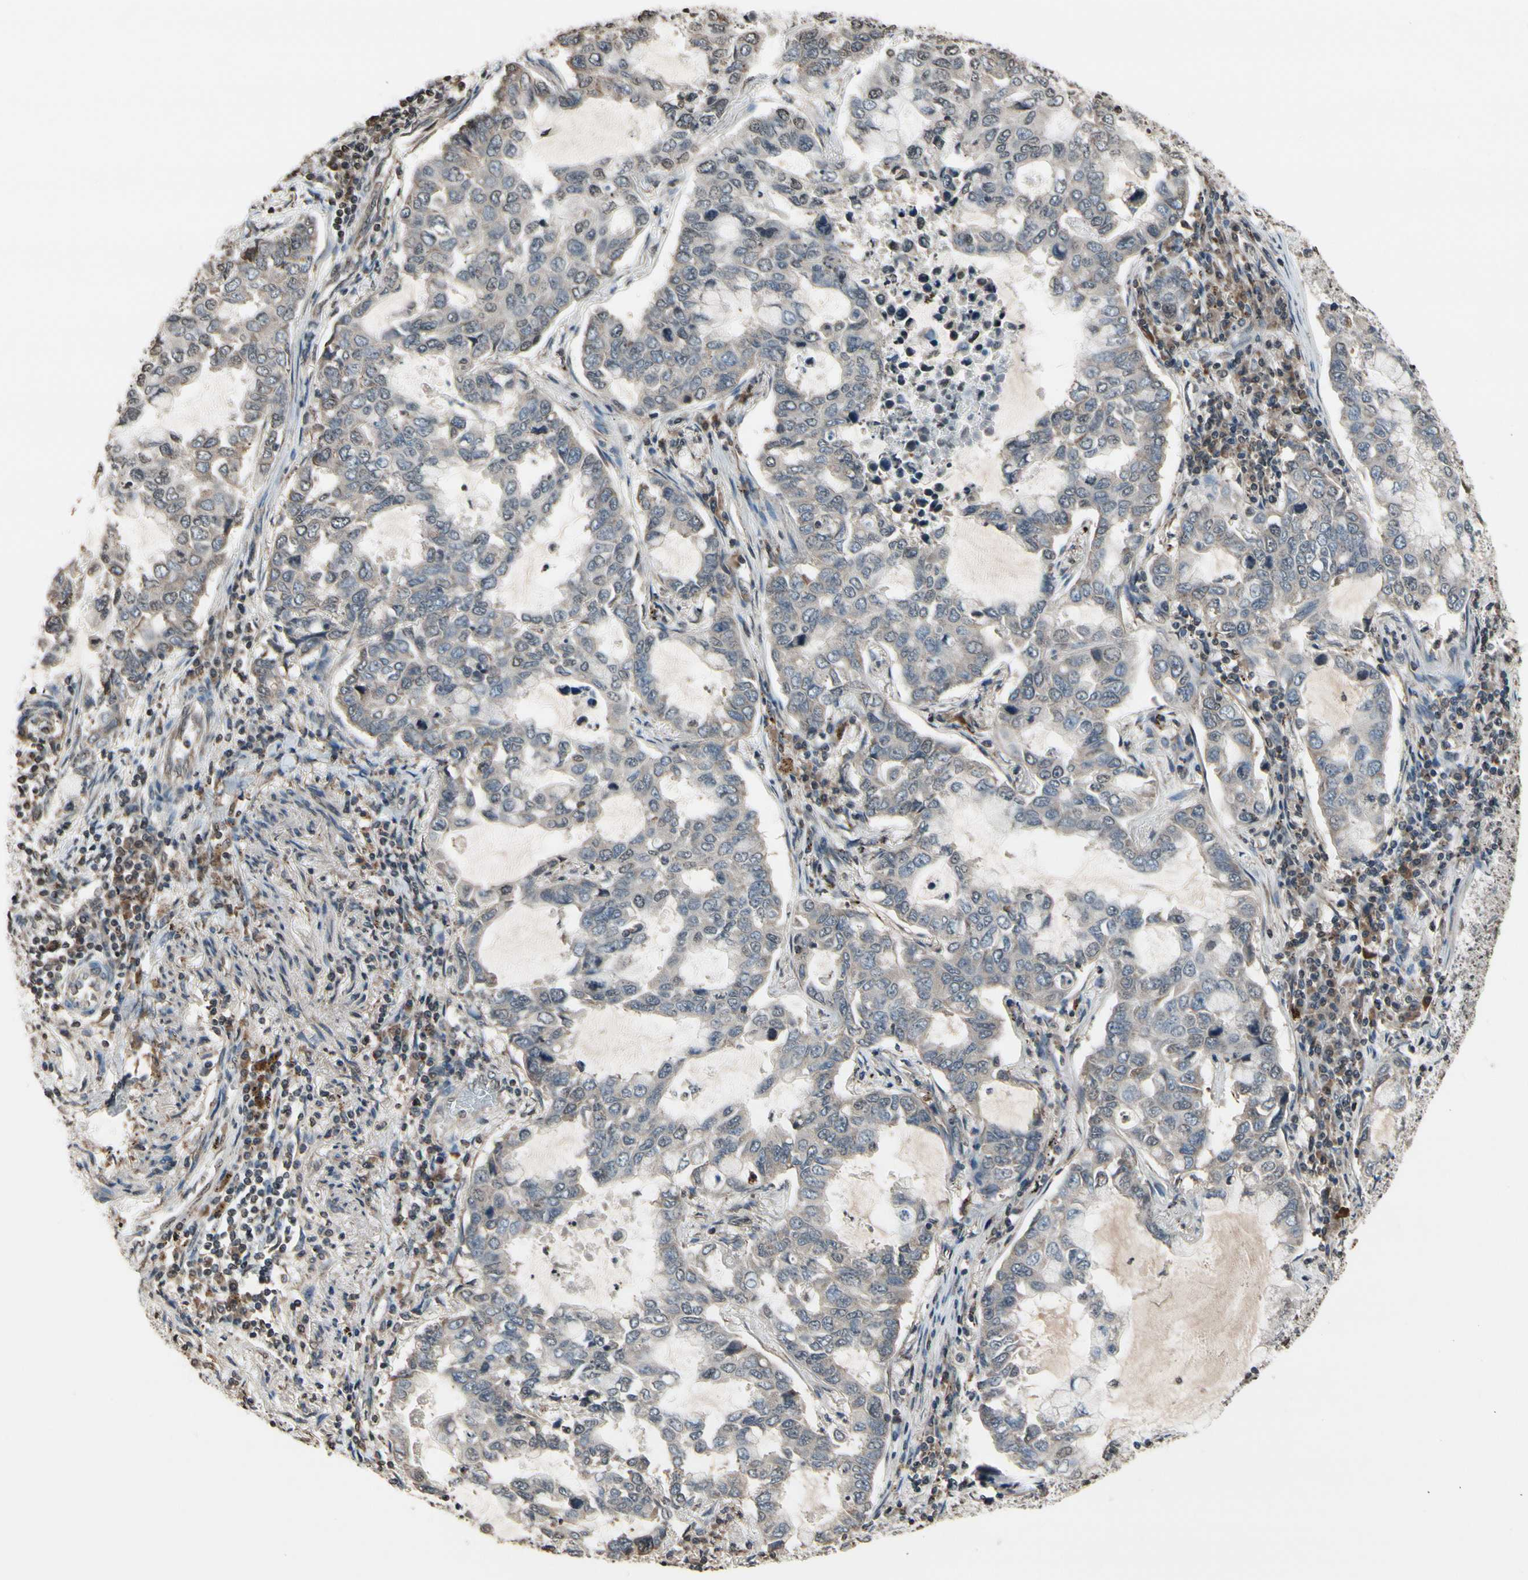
{"staining": {"intensity": "negative", "quantity": "none", "location": "none"}, "tissue": "lung cancer", "cell_type": "Tumor cells", "image_type": "cancer", "snomed": [{"axis": "morphology", "description": "Adenocarcinoma, NOS"}, {"axis": "topography", "description": "Lung"}], "caption": "Adenocarcinoma (lung) stained for a protein using immunohistochemistry (IHC) exhibits no expression tumor cells.", "gene": "HIPK2", "patient": {"sex": "male", "age": 64}}